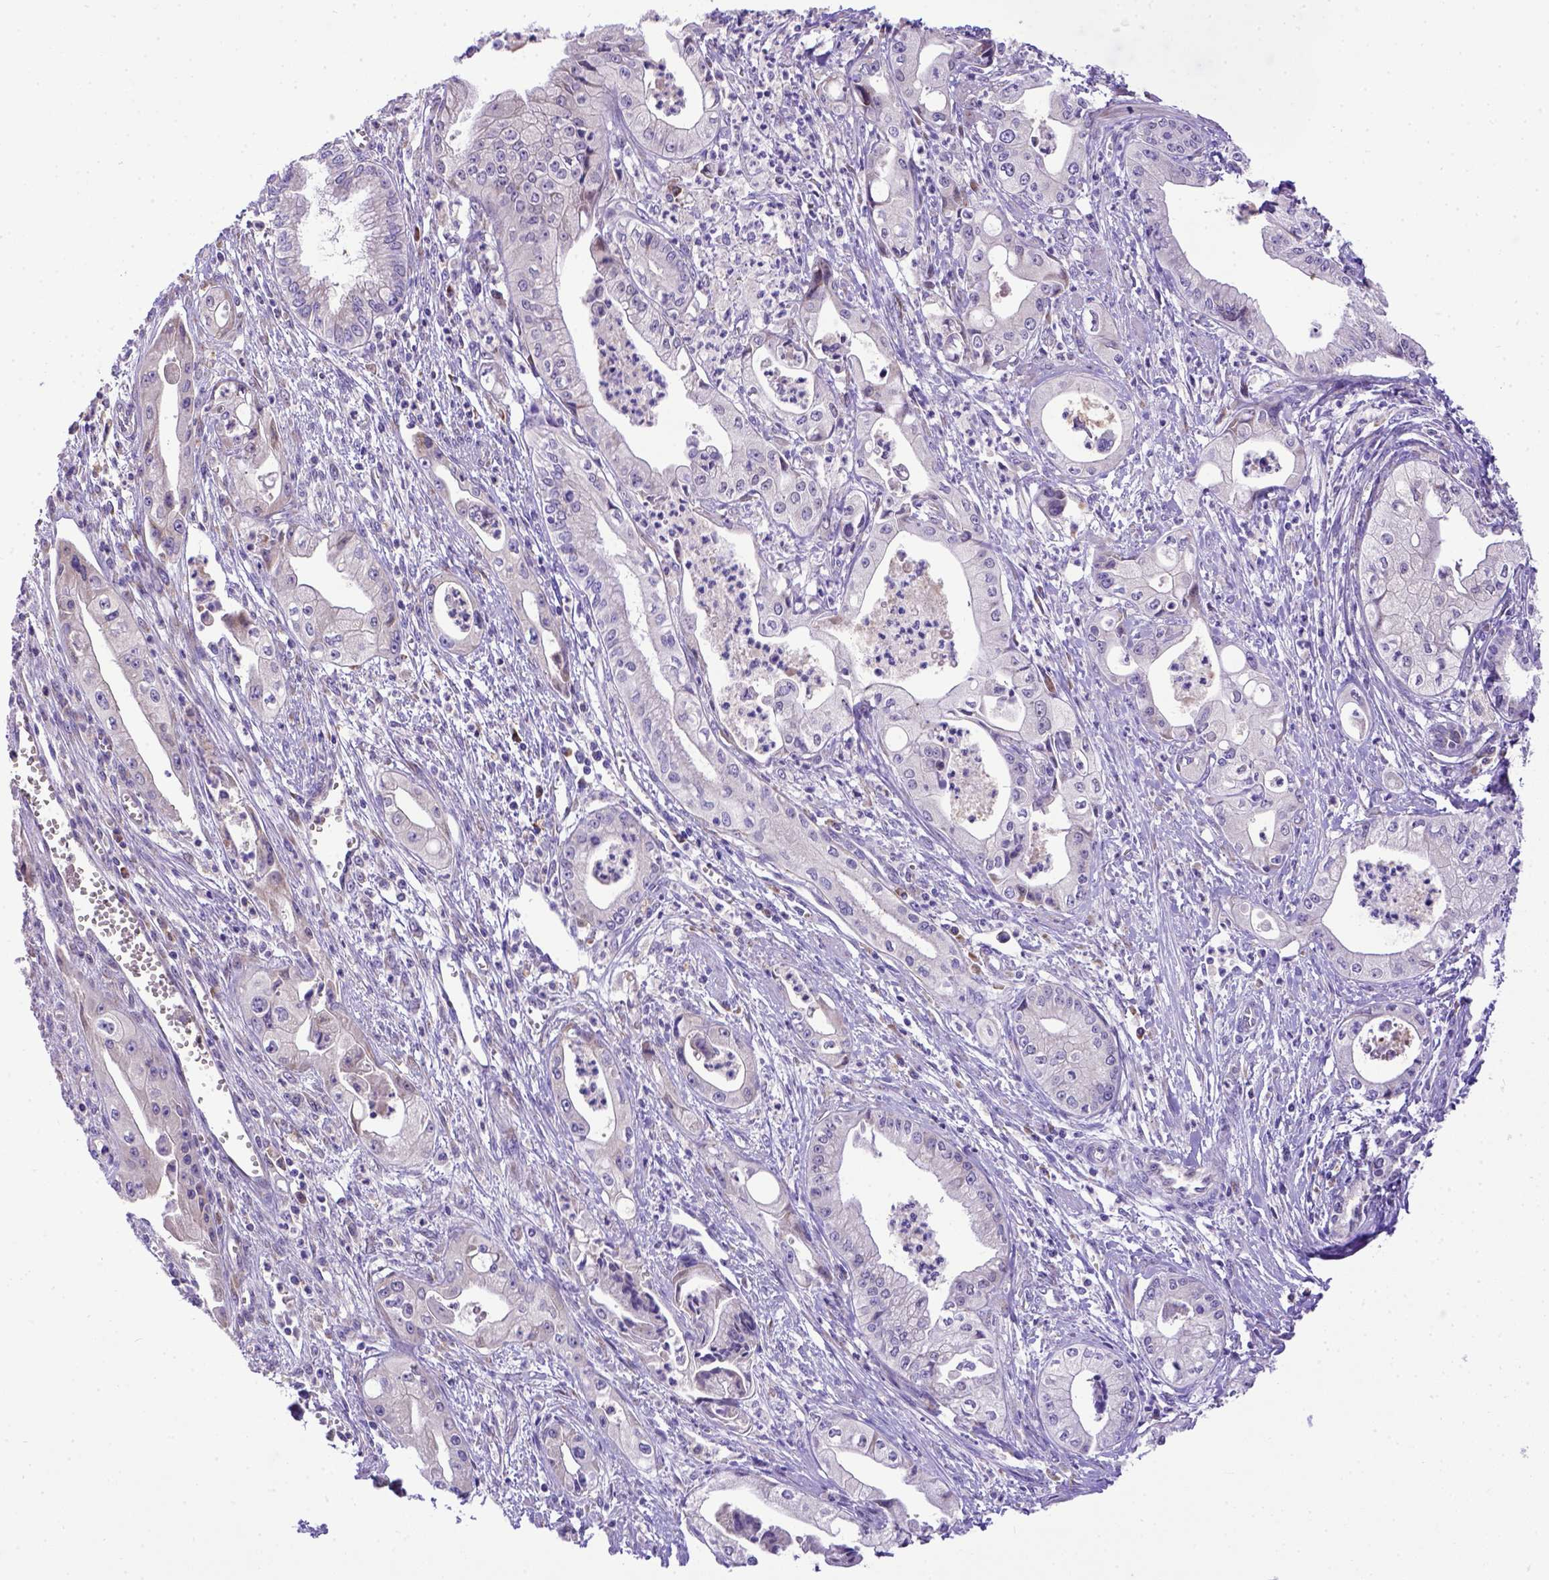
{"staining": {"intensity": "negative", "quantity": "none", "location": "none"}, "tissue": "pancreatic cancer", "cell_type": "Tumor cells", "image_type": "cancer", "snomed": [{"axis": "morphology", "description": "Adenocarcinoma, NOS"}, {"axis": "topography", "description": "Pancreas"}], "caption": "A photomicrograph of human pancreatic cancer is negative for staining in tumor cells.", "gene": "CFAP300", "patient": {"sex": "female", "age": 65}}